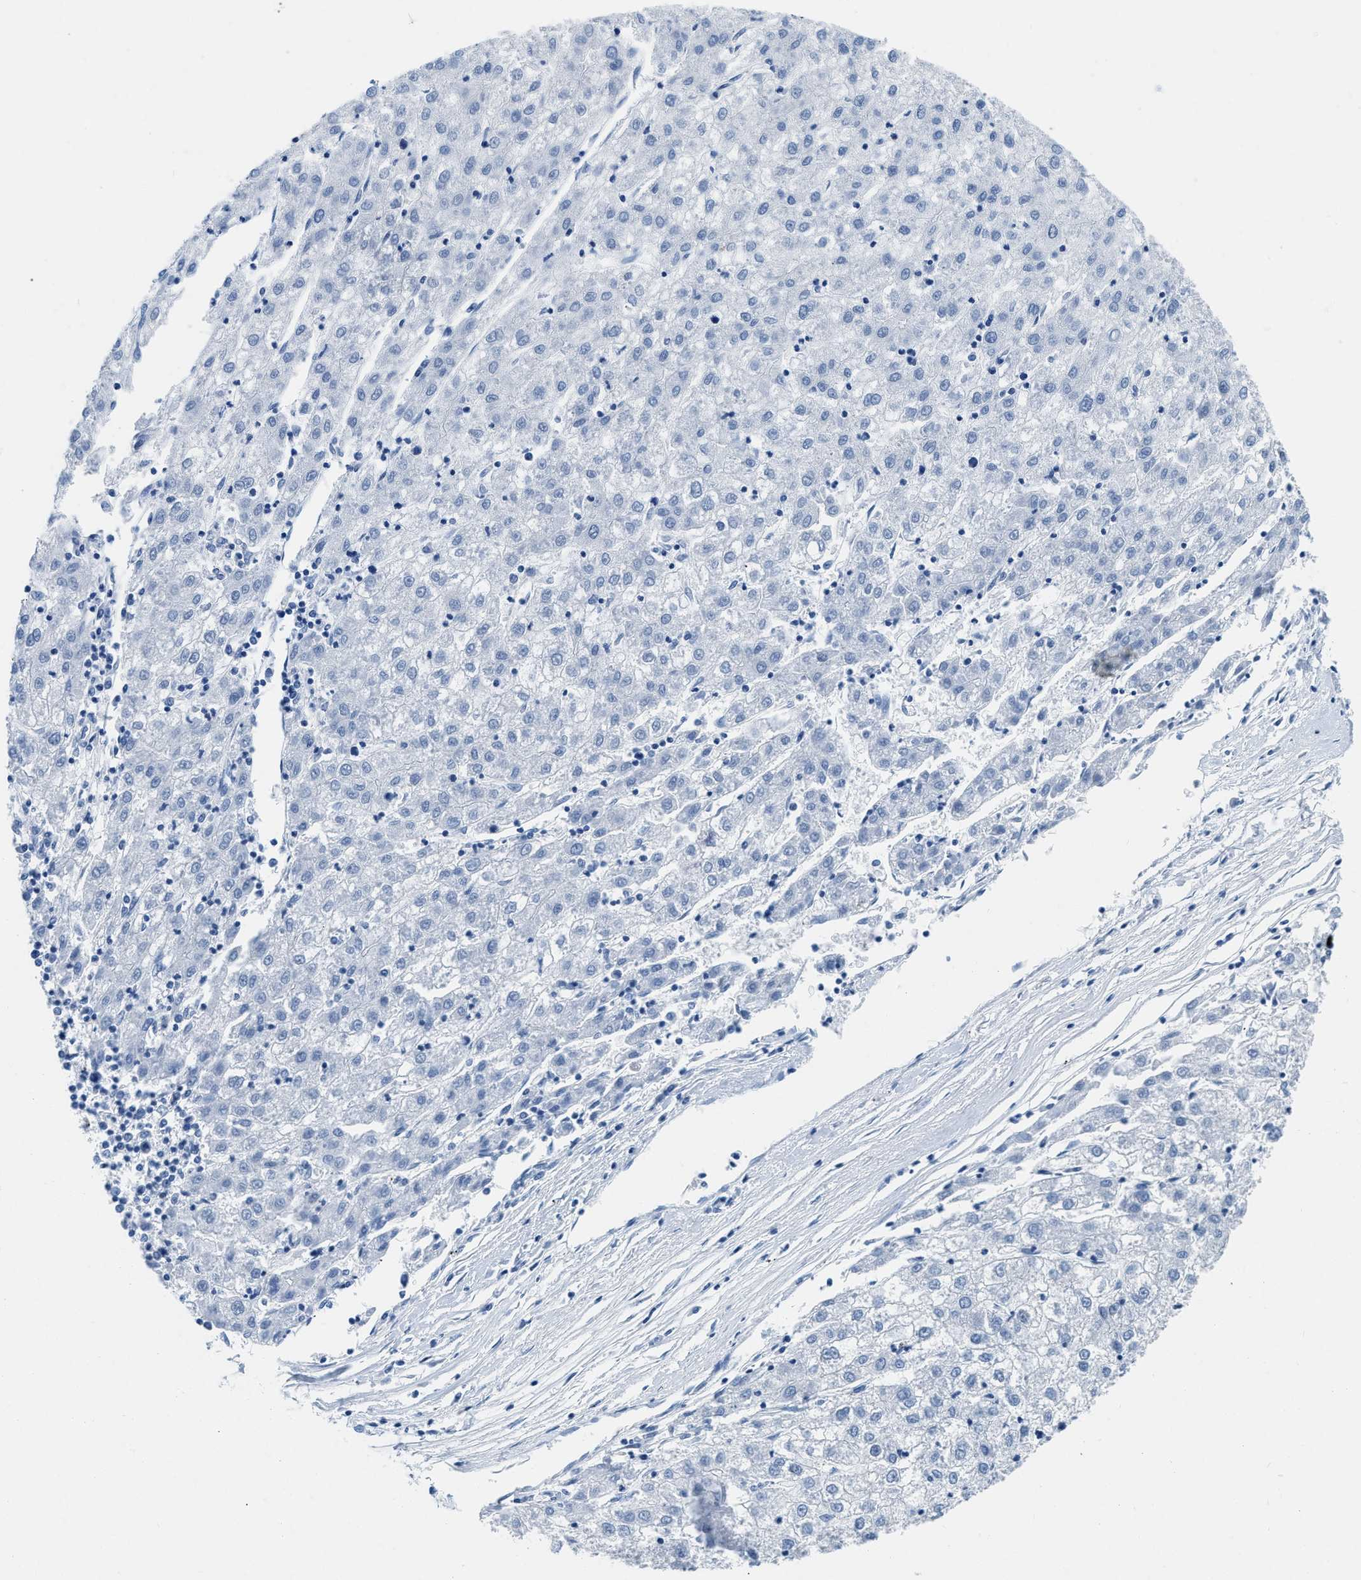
{"staining": {"intensity": "negative", "quantity": "none", "location": "none"}, "tissue": "liver cancer", "cell_type": "Tumor cells", "image_type": "cancer", "snomed": [{"axis": "morphology", "description": "Carcinoma, Hepatocellular, NOS"}, {"axis": "topography", "description": "Liver"}], "caption": "Image shows no protein positivity in tumor cells of hepatocellular carcinoma (liver) tissue.", "gene": "NFATC2", "patient": {"sex": "male", "age": 72}}